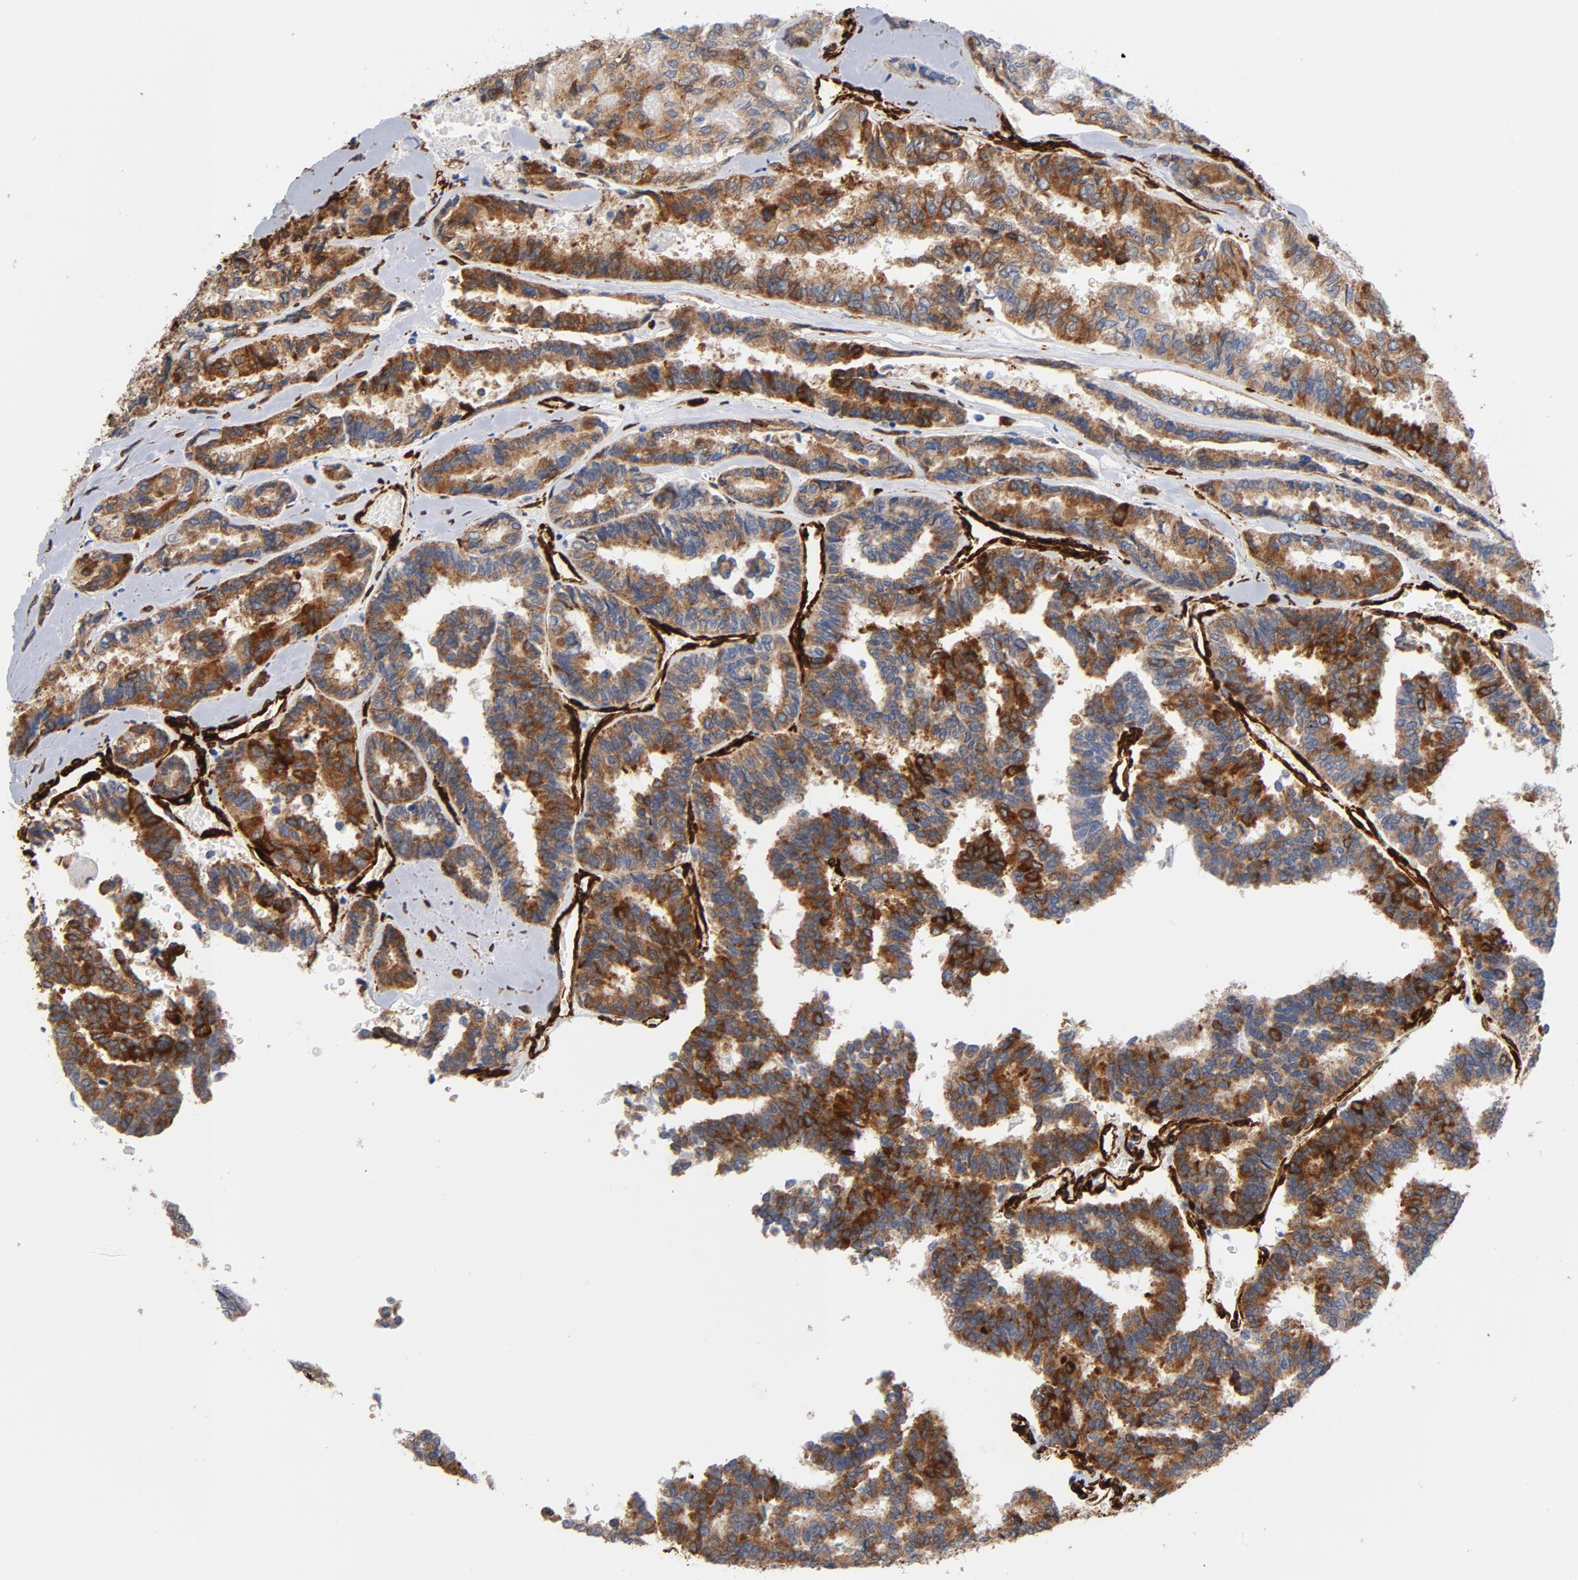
{"staining": {"intensity": "strong", "quantity": ">75%", "location": "cytoplasmic/membranous"}, "tissue": "thyroid cancer", "cell_type": "Tumor cells", "image_type": "cancer", "snomed": [{"axis": "morphology", "description": "Papillary adenocarcinoma, NOS"}, {"axis": "topography", "description": "Thyroid gland"}], "caption": "This image shows thyroid cancer (papillary adenocarcinoma) stained with IHC to label a protein in brown. The cytoplasmic/membranous of tumor cells show strong positivity for the protein. Nuclei are counter-stained blue.", "gene": "SERPINH1", "patient": {"sex": "female", "age": 35}}